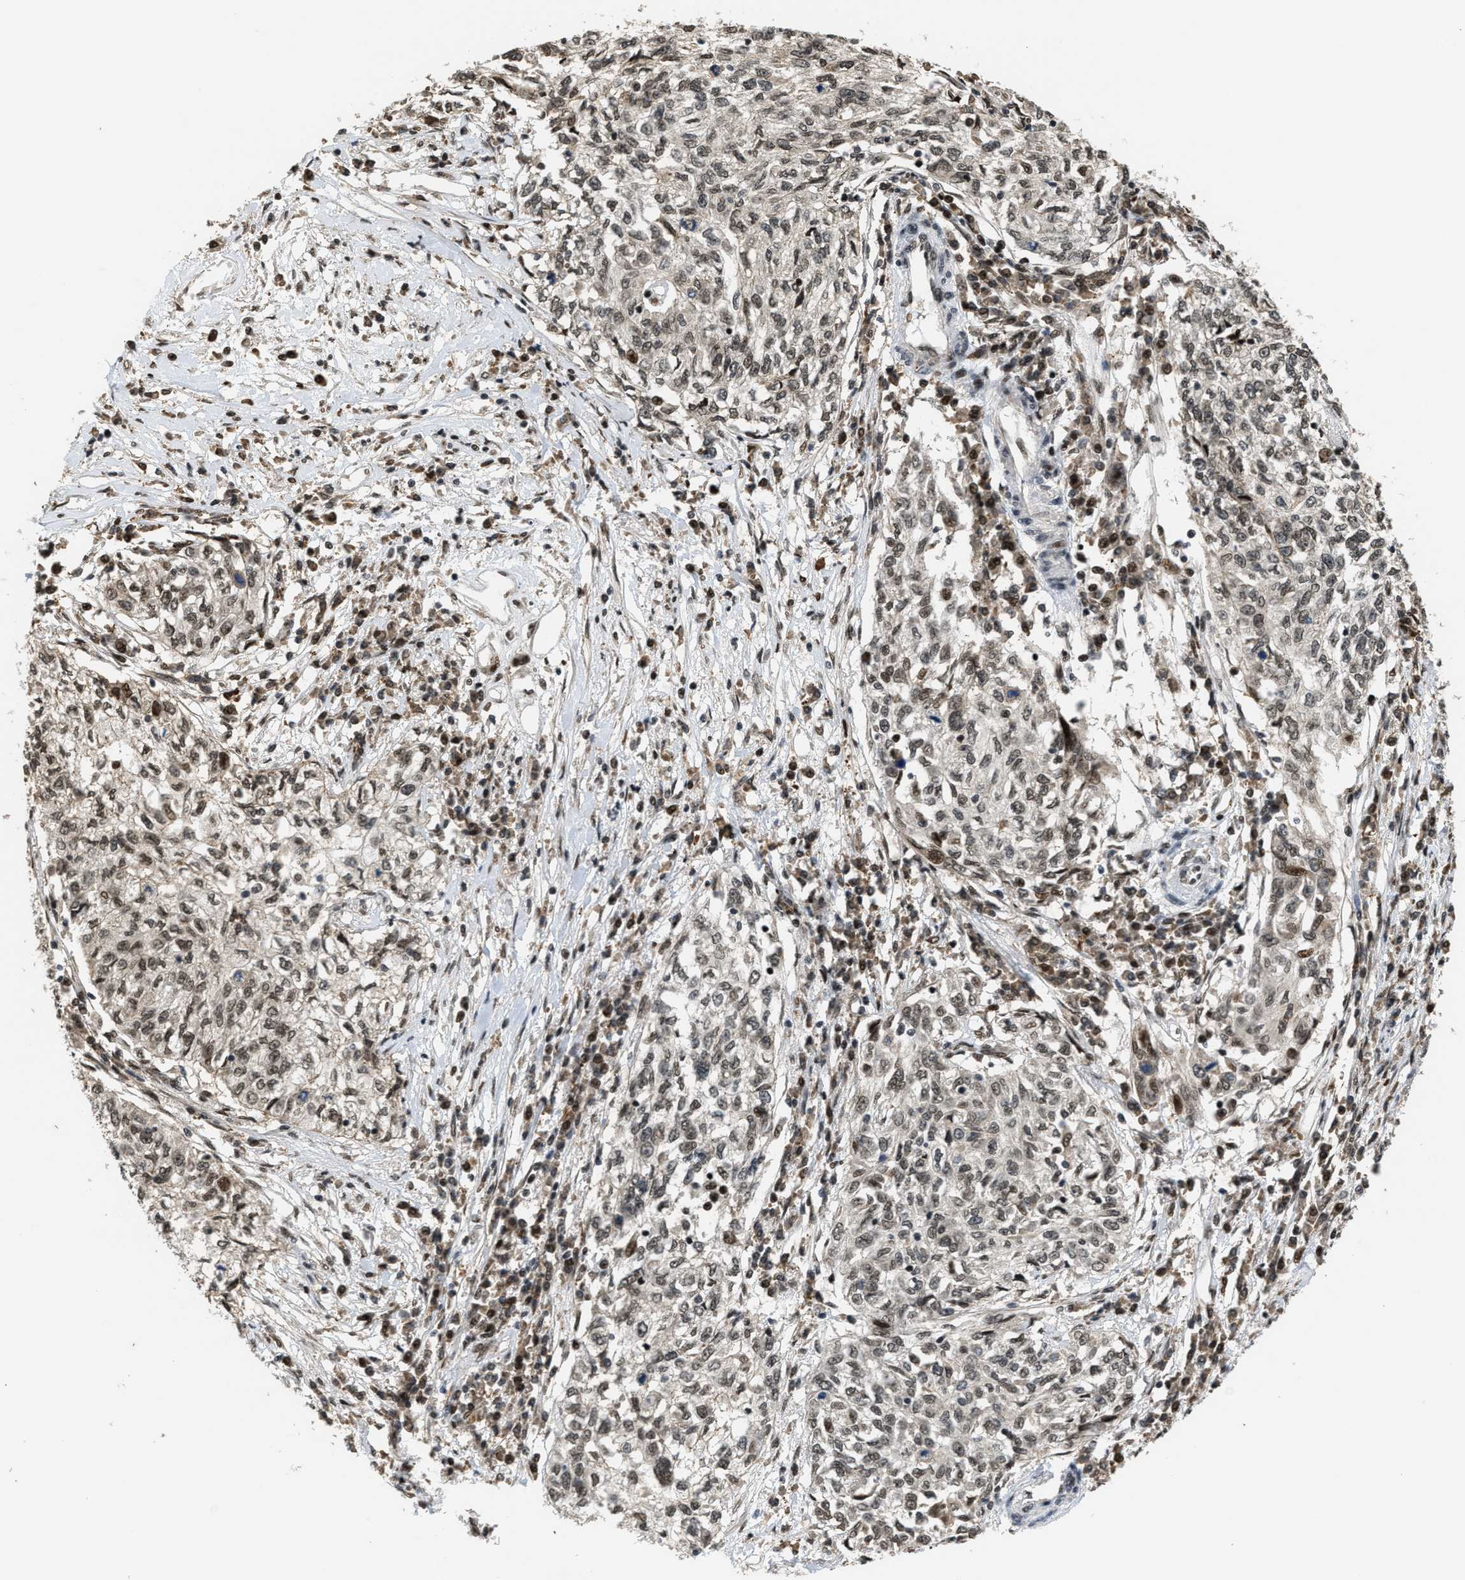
{"staining": {"intensity": "weak", "quantity": ">75%", "location": "nuclear"}, "tissue": "cervical cancer", "cell_type": "Tumor cells", "image_type": "cancer", "snomed": [{"axis": "morphology", "description": "Squamous cell carcinoma, NOS"}, {"axis": "topography", "description": "Cervix"}], "caption": "Immunohistochemical staining of human cervical cancer demonstrates weak nuclear protein staining in approximately >75% of tumor cells. (Stains: DAB in brown, nuclei in blue, Microscopy: brightfield microscopy at high magnification).", "gene": "SERTAD2", "patient": {"sex": "female", "age": 57}}